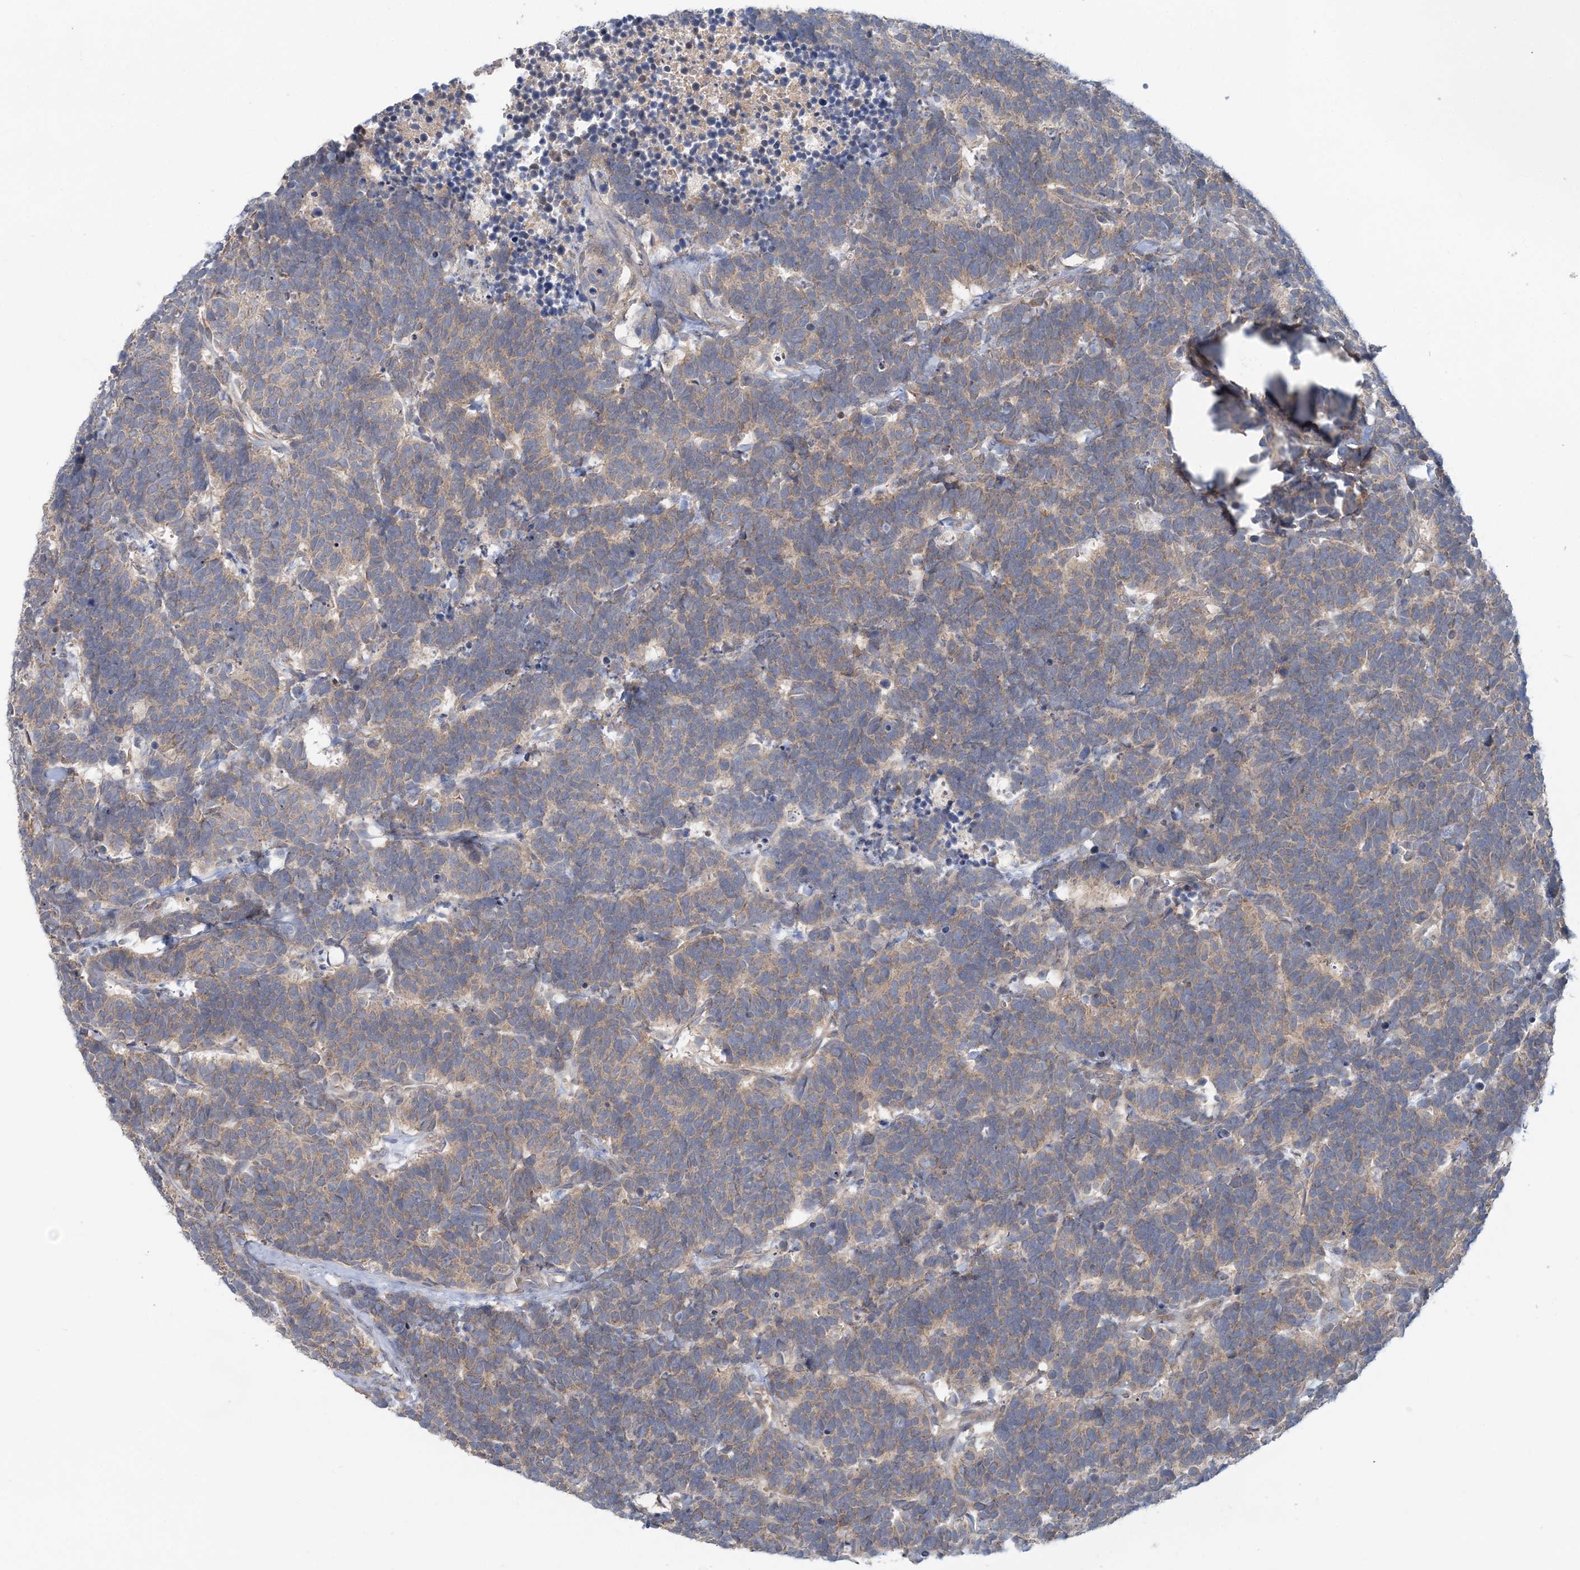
{"staining": {"intensity": "weak", "quantity": ">75%", "location": "cytoplasmic/membranous"}, "tissue": "carcinoid", "cell_type": "Tumor cells", "image_type": "cancer", "snomed": [{"axis": "morphology", "description": "Carcinoma, NOS"}, {"axis": "morphology", "description": "Carcinoid, malignant, NOS"}, {"axis": "topography", "description": "Urinary bladder"}], "caption": "IHC staining of carcinoid (malignant), which demonstrates low levels of weak cytoplasmic/membranous staining in about >75% of tumor cells indicating weak cytoplasmic/membranous protein positivity. The staining was performed using DAB (brown) for protein detection and nuclei were counterstained in hematoxylin (blue).", "gene": "RNF25", "patient": {"sex": "male", "age": 57}}